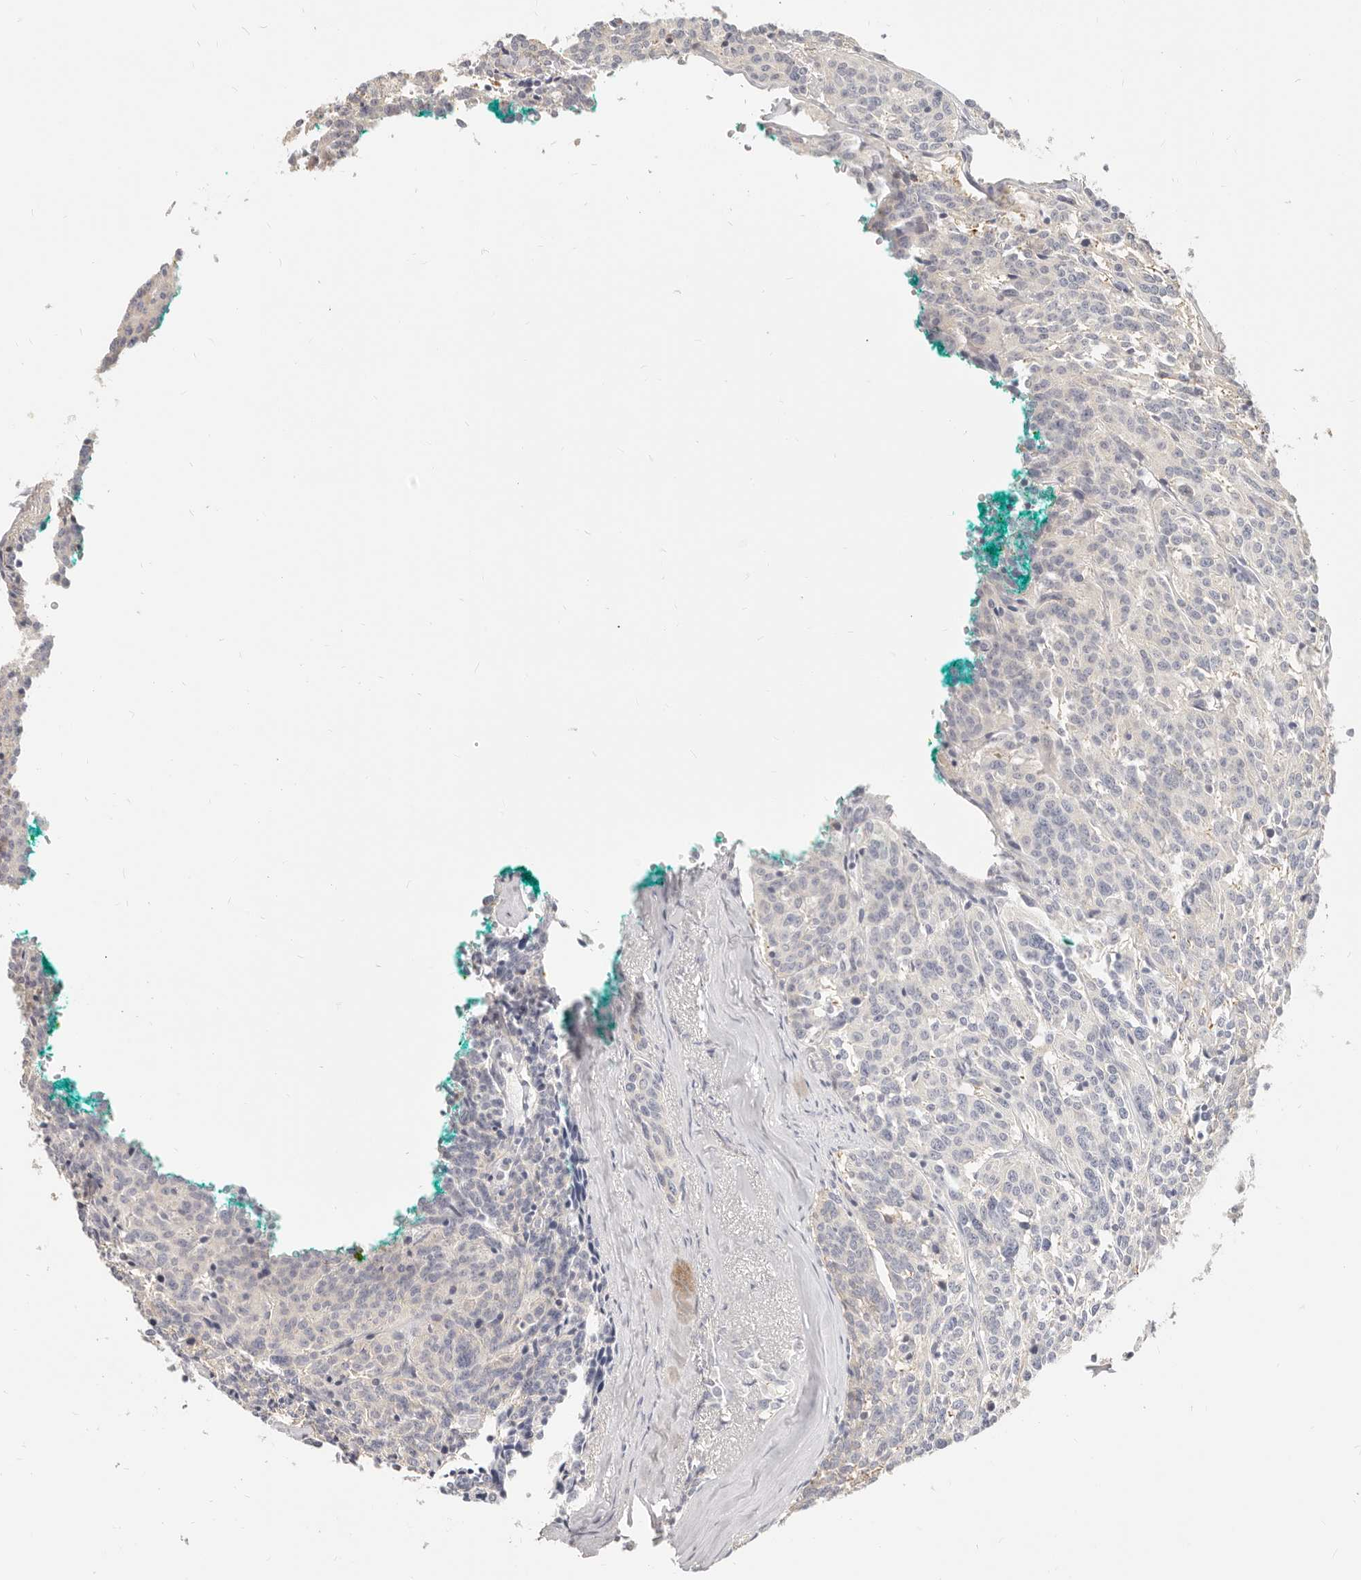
{"staining": {"intensity": "negative", "quantity": "none", "location": "none"}, "tissue": "carcinoid", "cell_type": "Tumor cells", "image_type": "cancer", "snomed": [{"axis": "morphology", "description": "Carcinoid, malignant, NOS"}, {"axis": "topography", "description": "Lung"}], "caption": "High magnification brightfield microscopy of carcinoid (malignant) stained with DAB (3,3'-diaminobenzidine) (brown) and counterstained with hematoxylin (blue): tumor cells show no significant positivity.", "gene": "DTNBP1", "patient": {"sex": "female", "age": 46}}